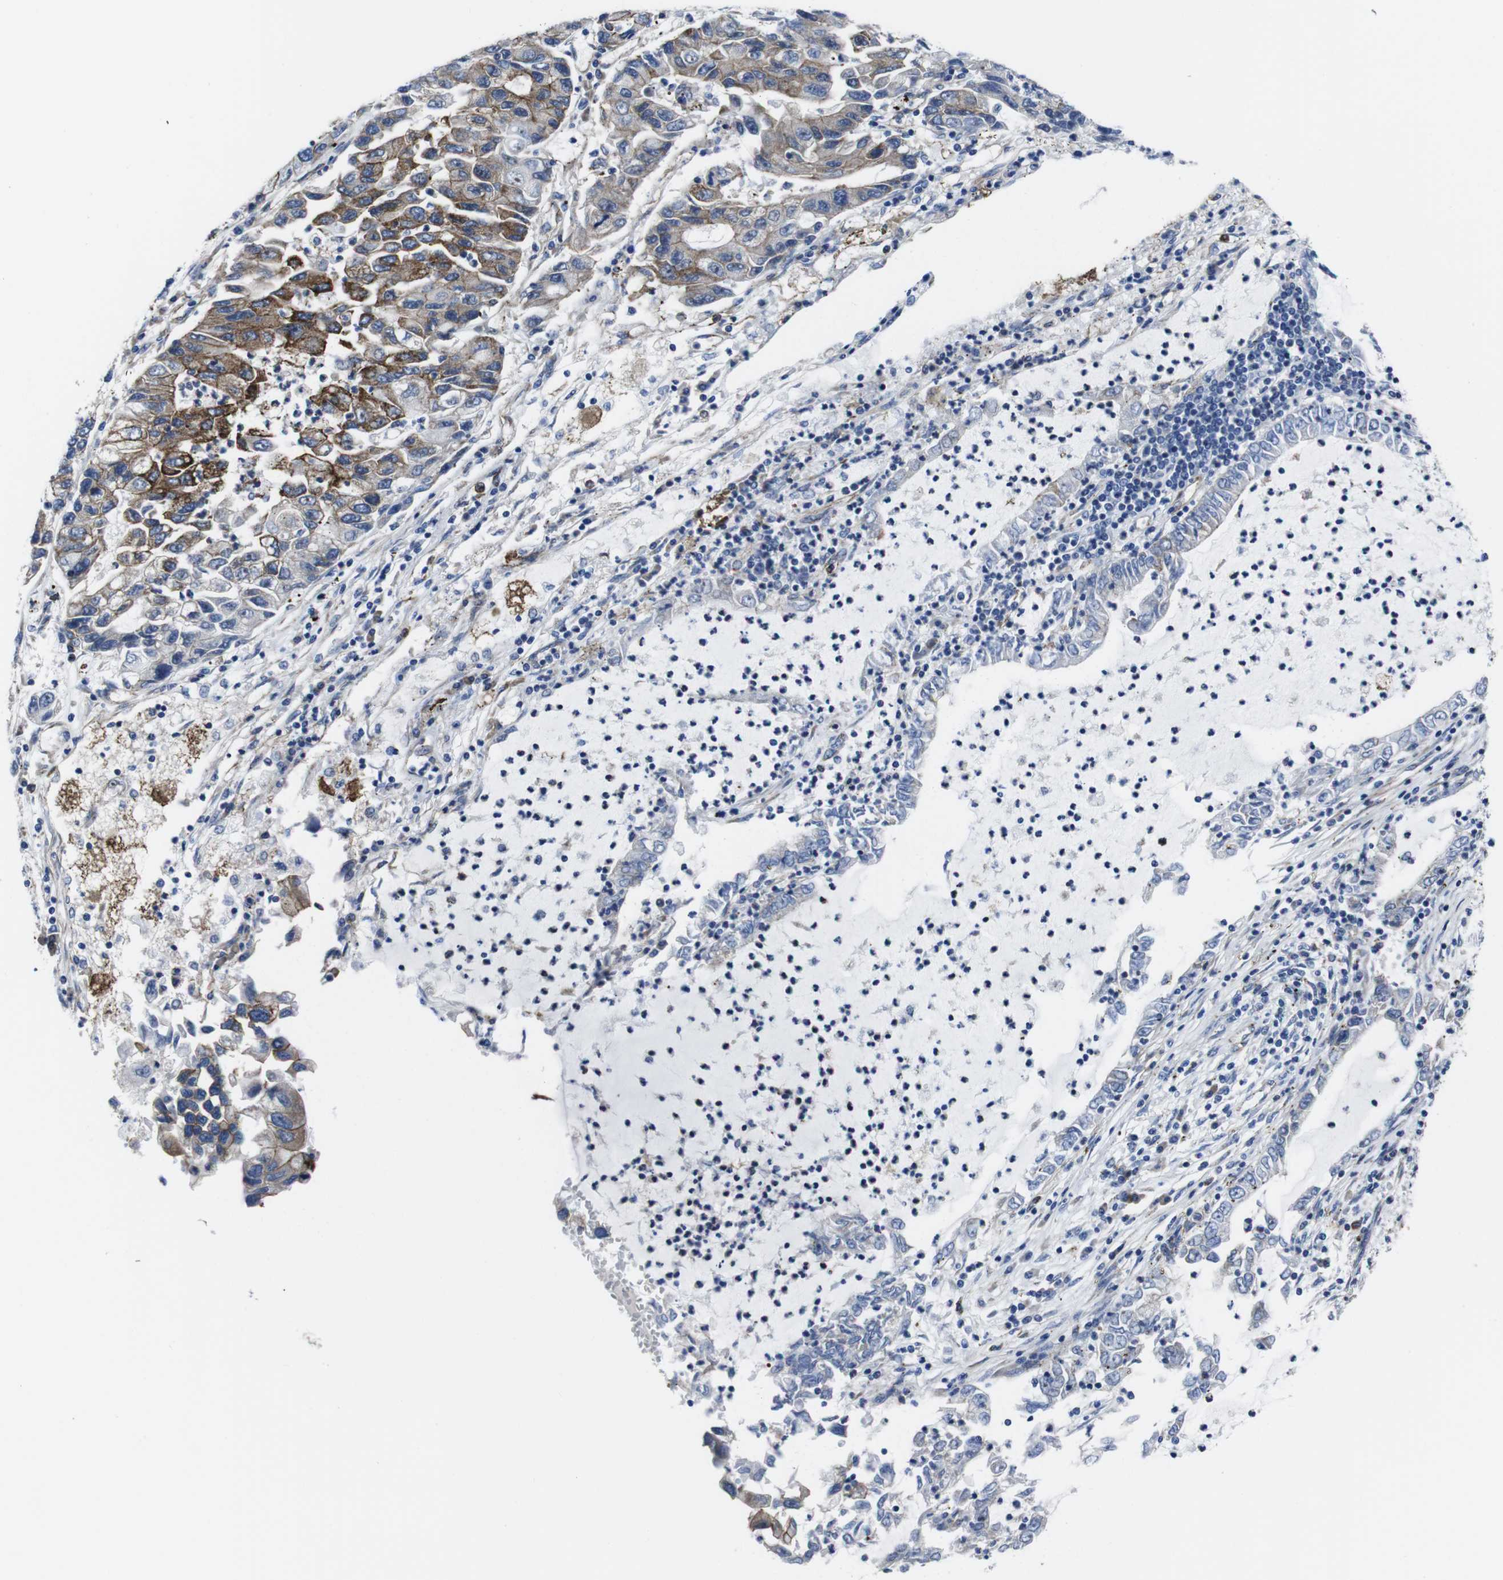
{"staining": {"intensity": "moderate", "quantity": "25%-75%", "location": "cytoplasmic/membranous"}, "tissue": "lung cancer", "cell_type": "Tumor cells", "image_type": "cancer", "snomed": [{"axis": "morphology", "description": "Adenocarcinoma, NOS"}, {"axis": "topography", "description": "Lung"}], "caption": "Immunohistochemistry histopathology image of human lung cancer (adenocarcinoma) stained for a protein (brown), which demonstrates medium levels of moderate cytoplasmic/membranous positivity in approximately 25%-75% of tumor cells.", "gene": "NUMB", "patient": {"sex": "female", "age": 51}}